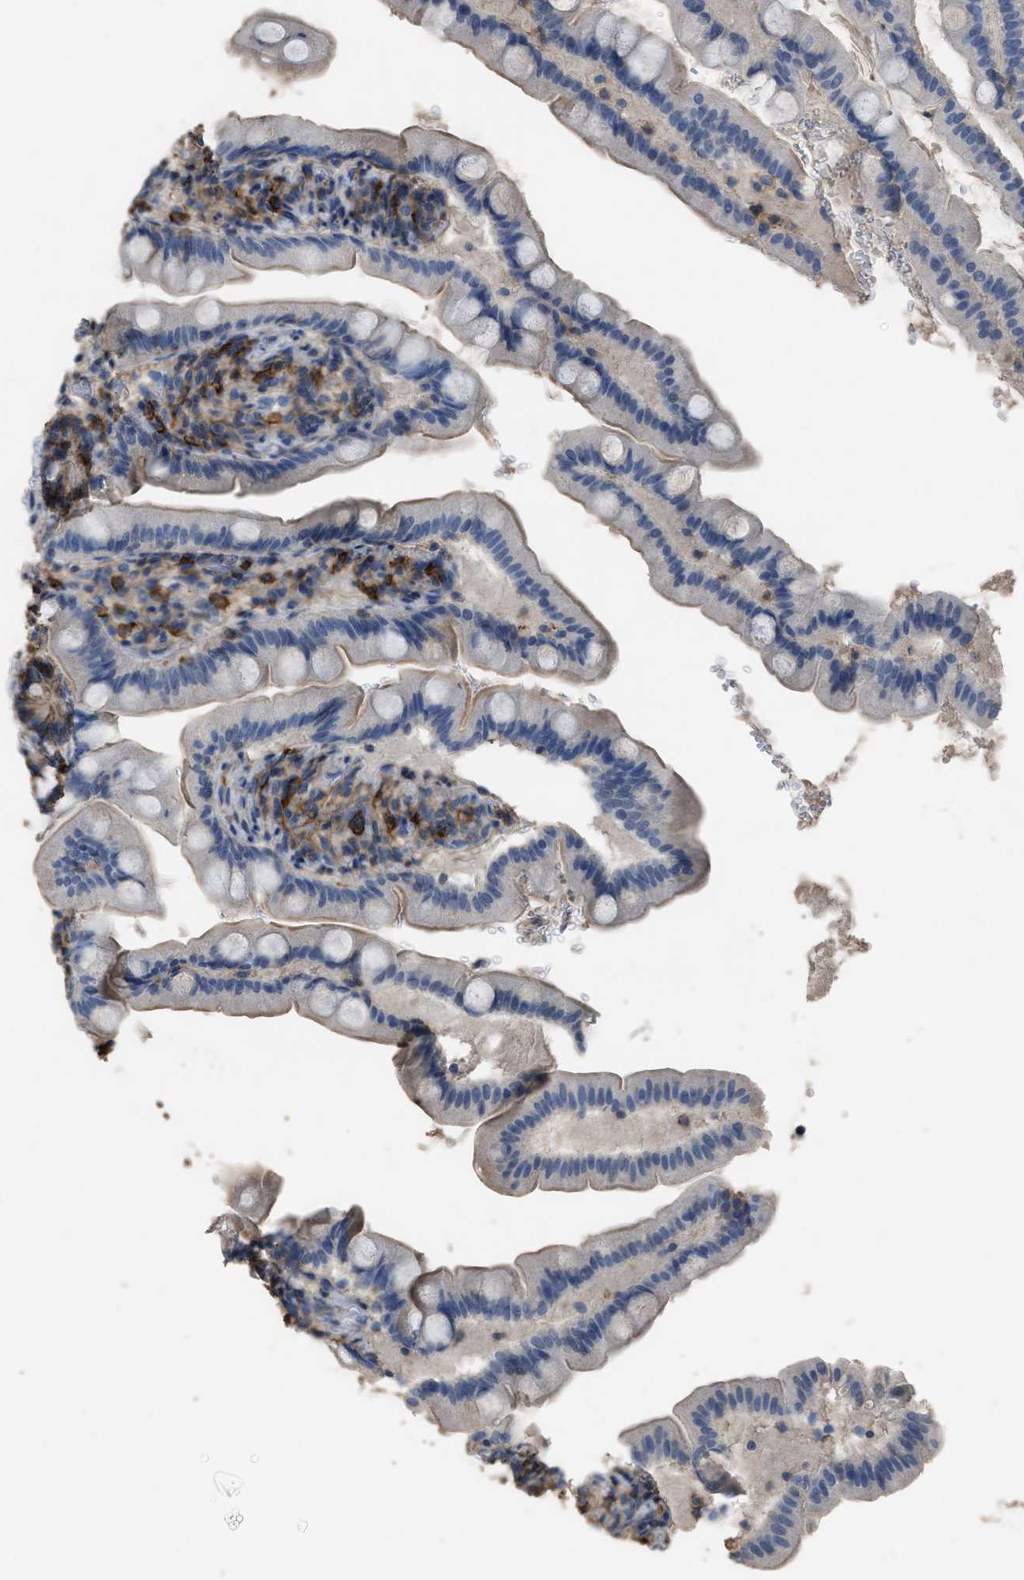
{"staining": {"intensity": "moderate", "quantity": "<25%", "location": "cytoplasmic/membranous"}, "tissue": "small intestine", "cell_type": "Glandular cells", "image_type": "normal", "snomed": [{"axis": "morphology", "description": "Normal tissue, NOS"}, {"axis": "topography", "description": "Small intestine"}], "caption": "DAB immunohistochemical staining of benign small intestine reveals moderate cytoplasmic/membranous protein staining in approximately <25% of glandular cells. The protein is stained brown, and the nuclei are stained in blue (DAB IHC with brightfield microscopy, high magnification).", "gene": "OR51E1", "patient": {"sex": "female", "age": 56}}